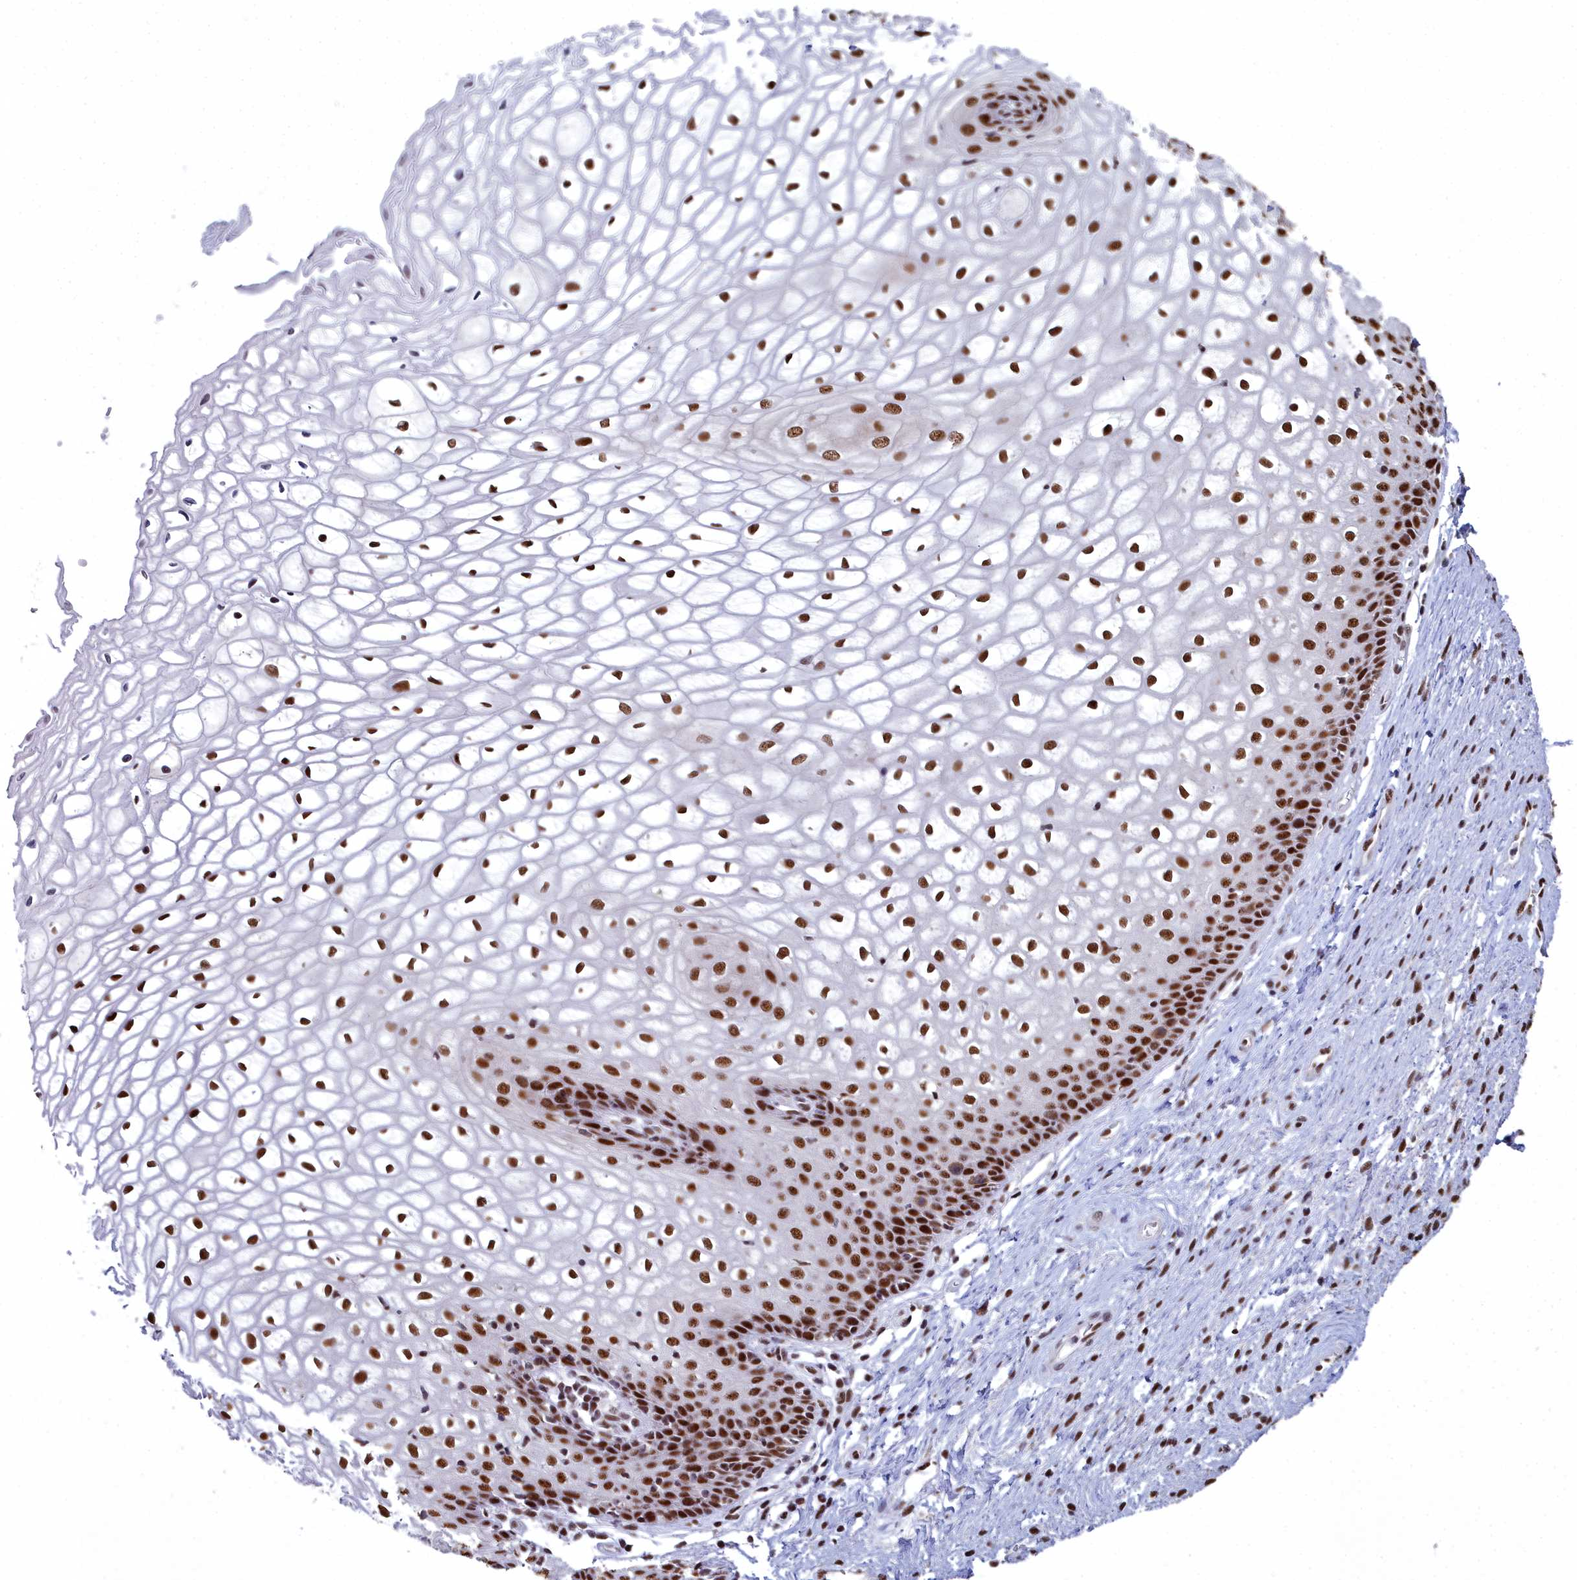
{"staining": {"intensity": "strong", "quantity": ">75%", "location": "nuclear"}, "tissue": "vagina", "cell_type": "Squamous epithelial cells", "image_type": "normal", "snomed": [{"axis": "morphology", "description": "Normal tissue, NOS"}, {"axis": "topography", "description": "Vagina"}], "caption": "Strong nuclear staining for a protein is identified in approximately >75% of squamous epithelial cells of normal vagina using immunohistochemistry.", "gene": "SF3B3", "patient": {"sex": "female", "age": 34}}